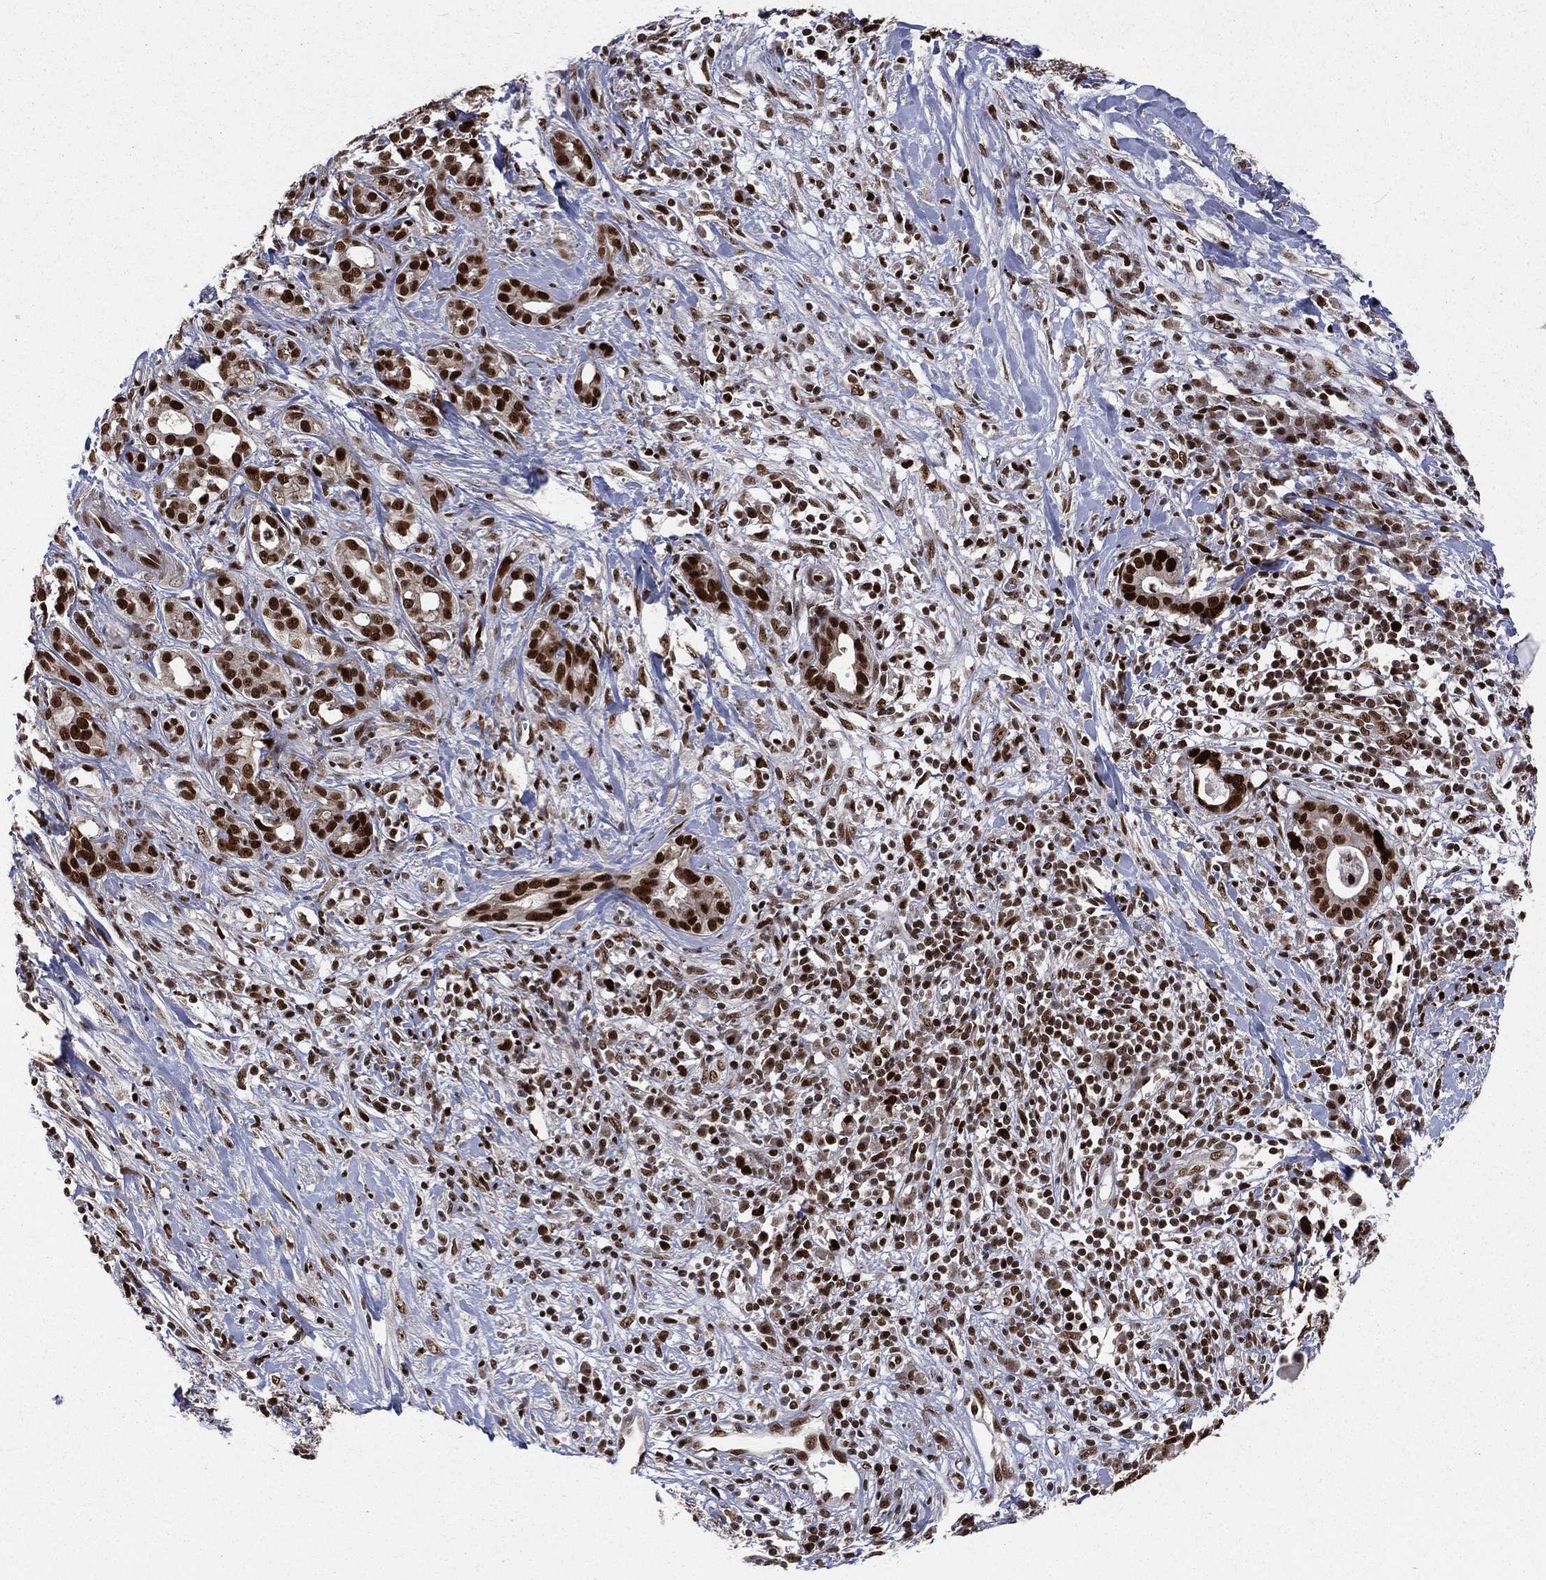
{"staining": {"intensity": "strong", "quantity": ">75%", "location": "nuclear"}, "tissue": "pancreatic cancer", "cell_type": "Tumor cells", "image_type": "cancer", "snomed": [{"axis": "morphology", "description": "Adenocarcinoma, NOS"}, {"axis": "topography", "description": "Pancreas"}], "caption": "Pancreatic cancer stained with immunohistochemistry demonstrates strong nuclear expression in about >75% of tumor cells.", "gene": "POLB", "patient": {"sex": "male", "age": 61}}